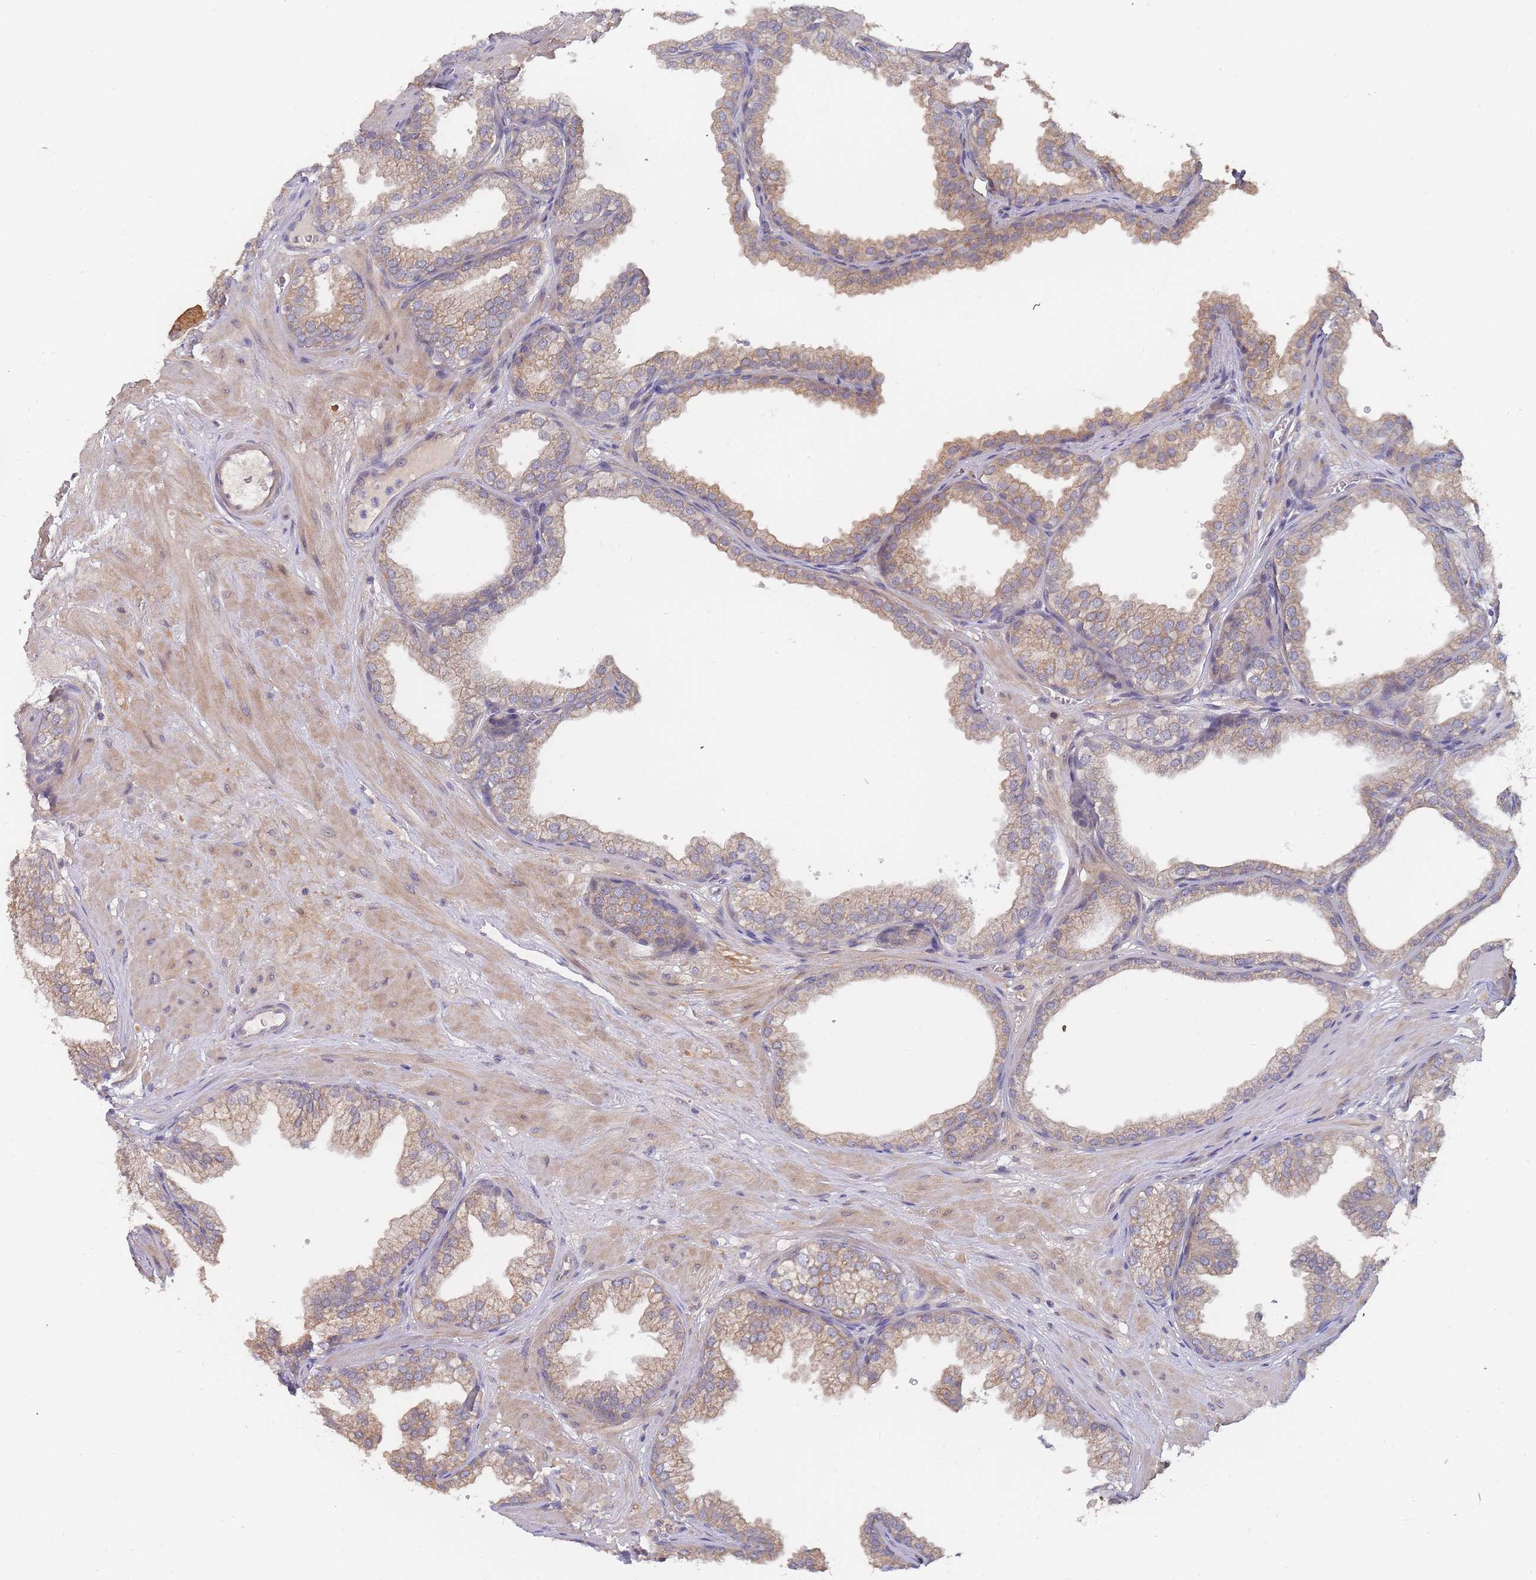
{"staining": {"intensity": "moderate", "quantity": "25%-75%", "location": "cytoplasmic/membranous"}, "tissue": "prostate", "cell_type": "Glandular cells", "image_type": "normal", "snomed": [{"axis": "morphology", "description": "Normal tissue, NOS"}, {"axis": "topography", "description": "Prostate"}], "caption": "Glandular cells display medium levels of moderate cytoplasmic/membranous positivity in approximately 25%-75% of cells in normal prostate. (Stains: DAB (3,3'-diaminobenzidine) in brown, nuclei in blue, Microscopy: brightfield microscopy at high magnification).", "gene": "SLC35F5", "patient": {"sex": "male", "age": 37}}